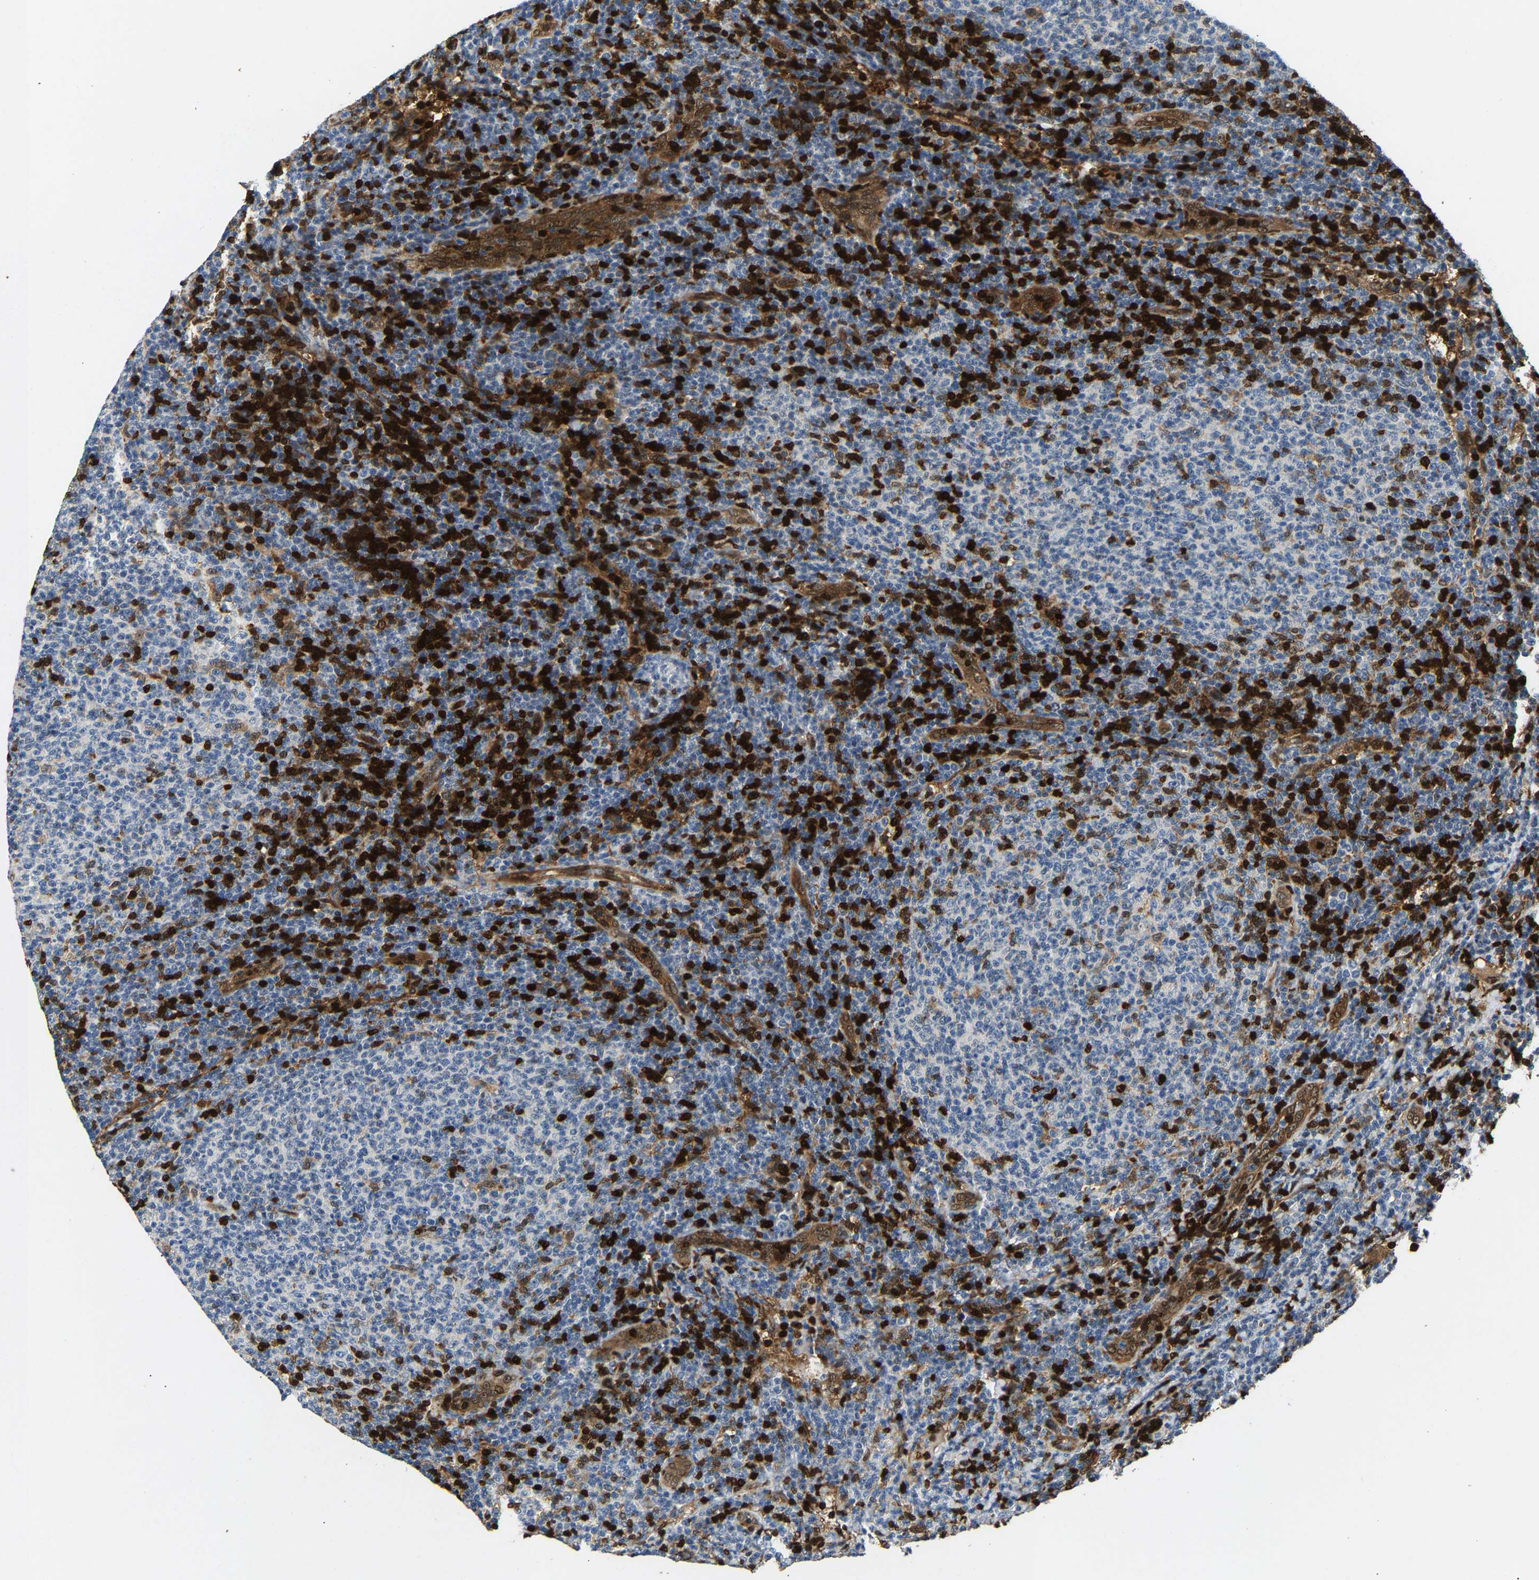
{"staining": {"intensity": "strong", "quantity": "25%-75%", "location": "cytoplasmic/membranous,nuclear"}, "tissue": "lymphoma", "cell_type": "Tumor cells", "image_type": "cancer", "snomed": [{"axis": "morphology", "description": "Malignant lymphoma, non-Hodgkin's type, Low grade"}, {"axis": "topography", "description": "Lymph node"}], "caption": "This micrograph exhibits immunohistochemistry staining of lymphoma, with high strong cytoplasmic/membranous and nuclear staining in about 25%-75% of tumor cells.", "gene": "GIMAP7", "patient": {"sex": "male", "age": 66}}